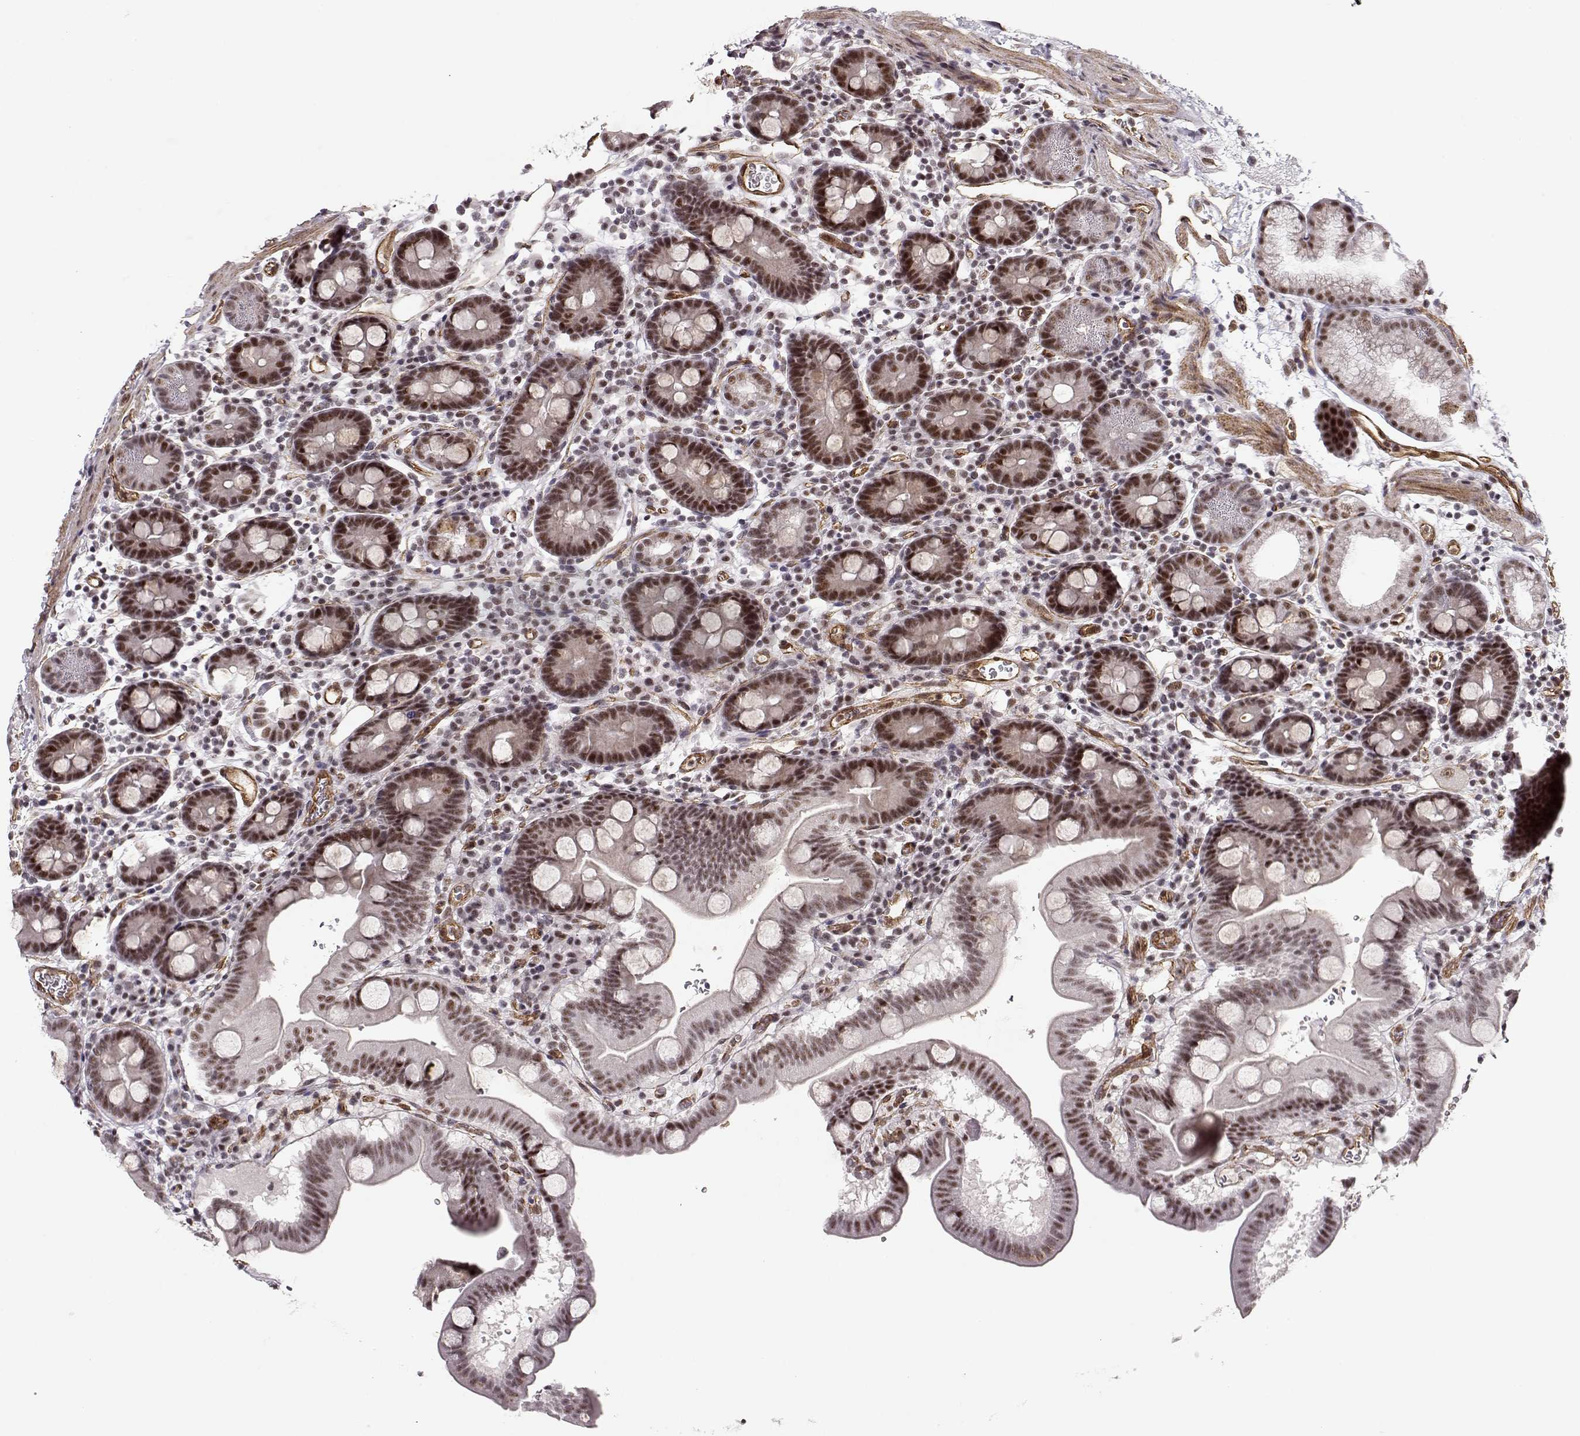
{"staining": {"intensity": "strong", "quantity": ">75%", "location": "nuclear"}, "tissue": "duodenum", "cell_type": "Glandular cells", "image_type": "normal", "snomed": [{"axis": "morphology", "description": "Normal tissue, NOS"}, {"axis": "topography", "description": "Duodenum"}], "caption": "Immunohistochemical staining of unremarkable duodenum shows strong nuclear protein staining in approximately >75% of glandular cells.", "gene": "CIR1", "patient": {"sex": "male", "age": 59}}